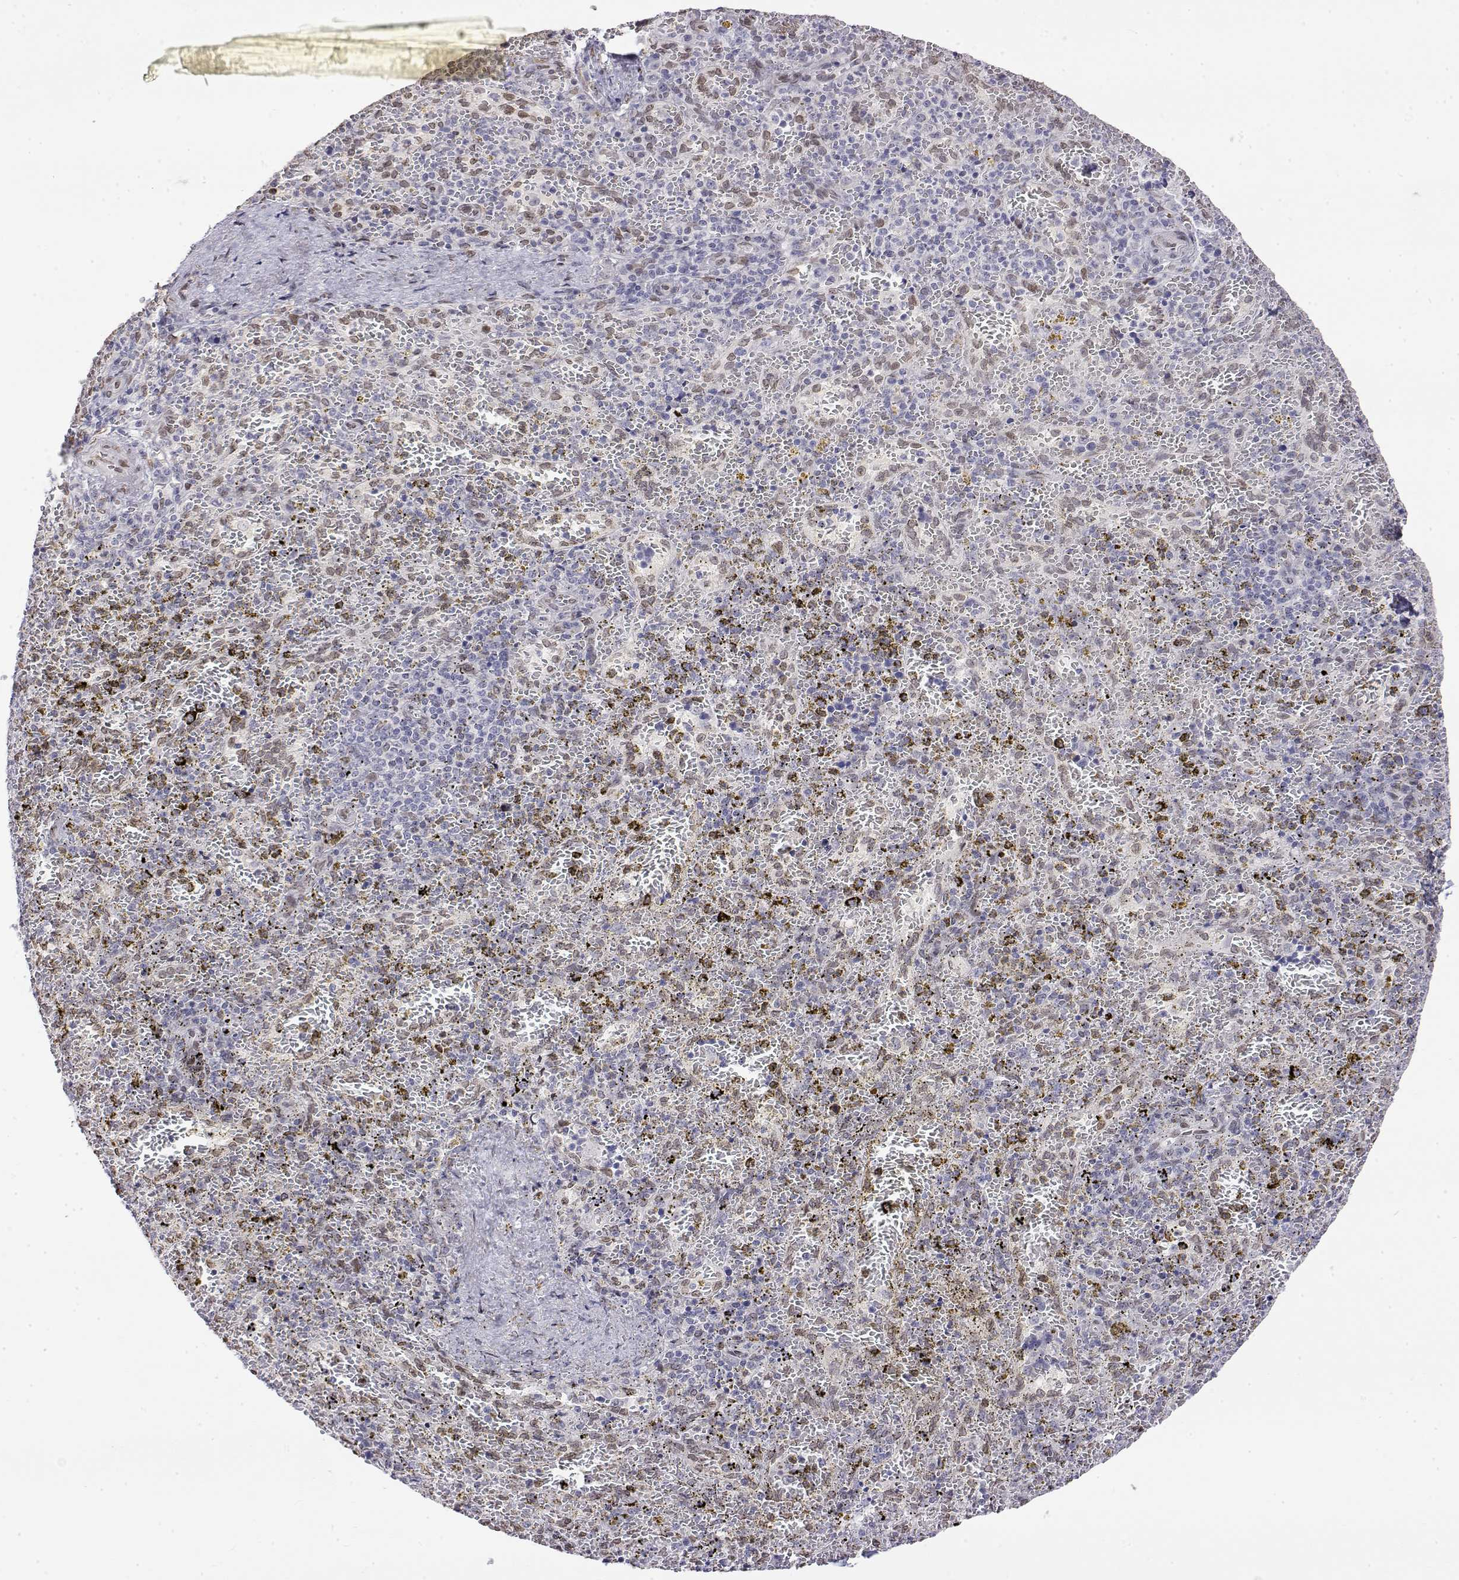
{"staining": {"intensity": "negative", "quantity": "none", "location": "none"}, "tissue": "spleen", "cell_type": "Cells in red pulp", "image_type": "normal", "snomed": [{"axis": "morphology", "description": "Normal tissue, NOS"}, {"axis": "topography", "description": "Spleen"}], "caption": "Spleen was stained to show a protein in brown. There is no significant staining in cells in red pulp. (DAB (3,3'-diaminobenzidine) immunohistochemistry, high magnification).", "gene": "ZNF532", "patient": {"sex": "female", "age": 50}}